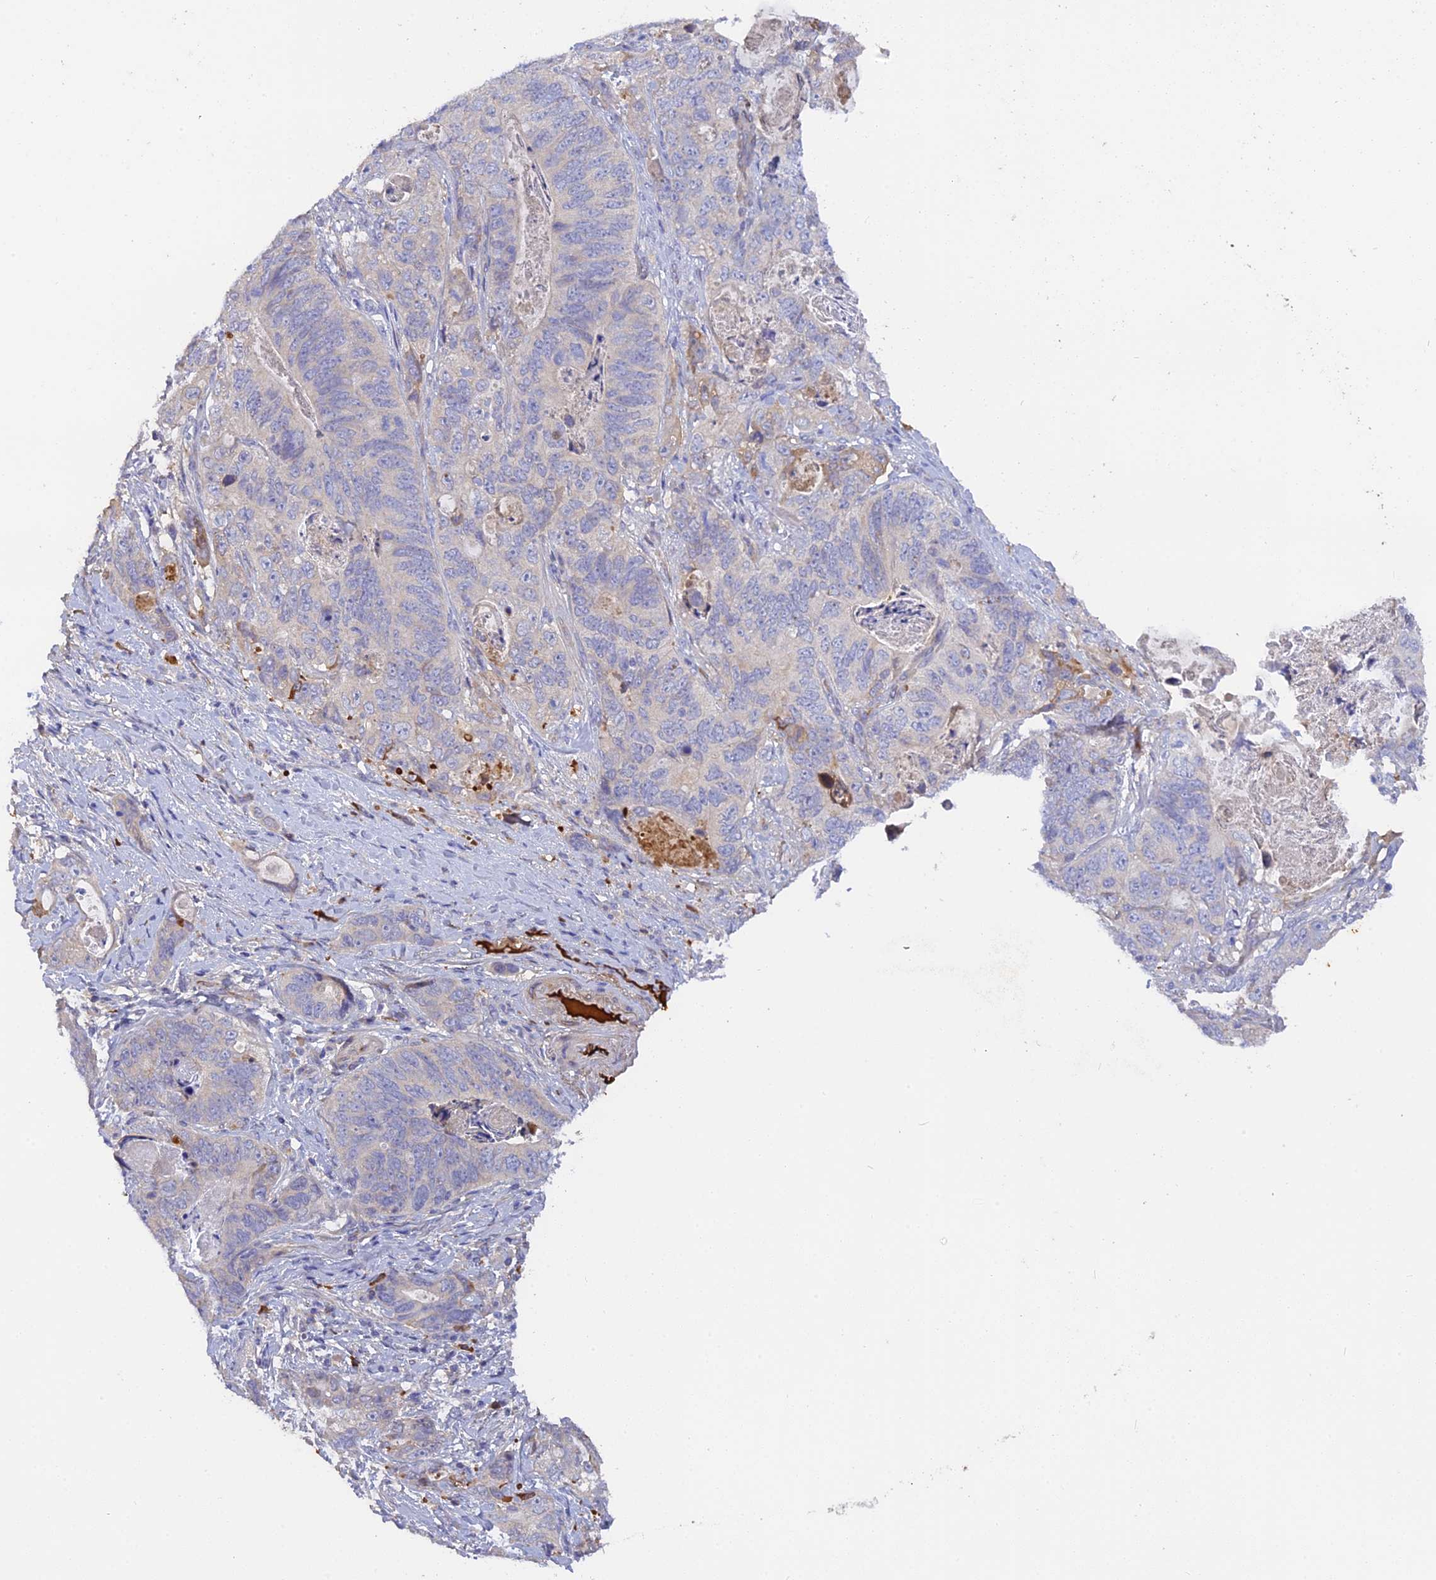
{"staining": {"intensity": "negative", "quantity": "none", "location": "none"}, "tissue": "stomach cancer", "cell_type": "Tumor cells", "image_type": "cancer", "snomed": [{"axis": "morphology", "description": "Normal tissue, NOS"}, {"axis": "morphology", "description": "Adenocarcinoma, NOS"}, {"axis": "topography", "description": "Stomach"}], "caption": "IHC photomicrograph of stomach cancer (adenocarcinoma) stained for a protein (brown), which shows no expression in tumor cells.", "gene": "PZP", "patient": {"sex": "female", "age": 89}}